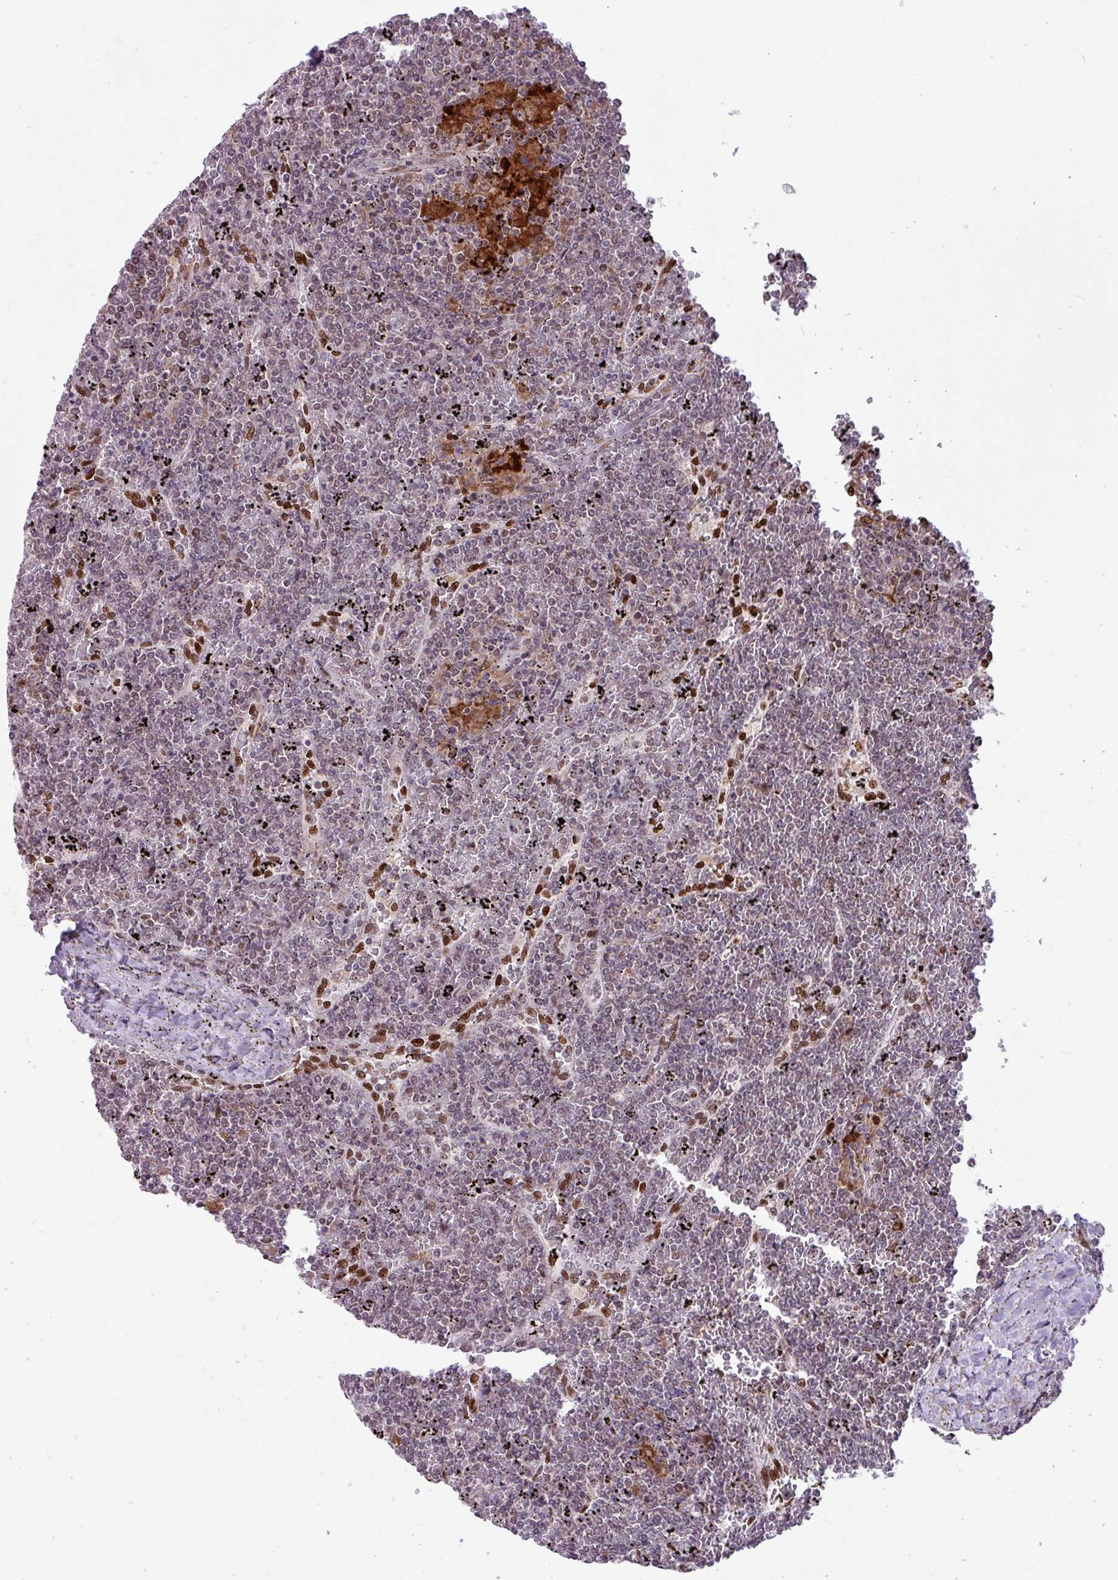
{"staining": {"intensity": "weak", "quantity": ">75%", "location": "nuclear"}, "tissue": "lymphoma", "cell_type": "Tumor cells", "image_type": "cancer", "snomed": [{"axis": "morphology", "description": "Malignant lymphoma, non-Hodgkin's type, Low grade"}, {"axis": "topography", "description": "Spleen"}], "caption": "Lymphoma was stained to show a protein in brown. There is low levels of weak nuclear positivity in about >75% of tumor cells.", "gene": "BRD3", "patient": {"sex": "female", "age": 19}}